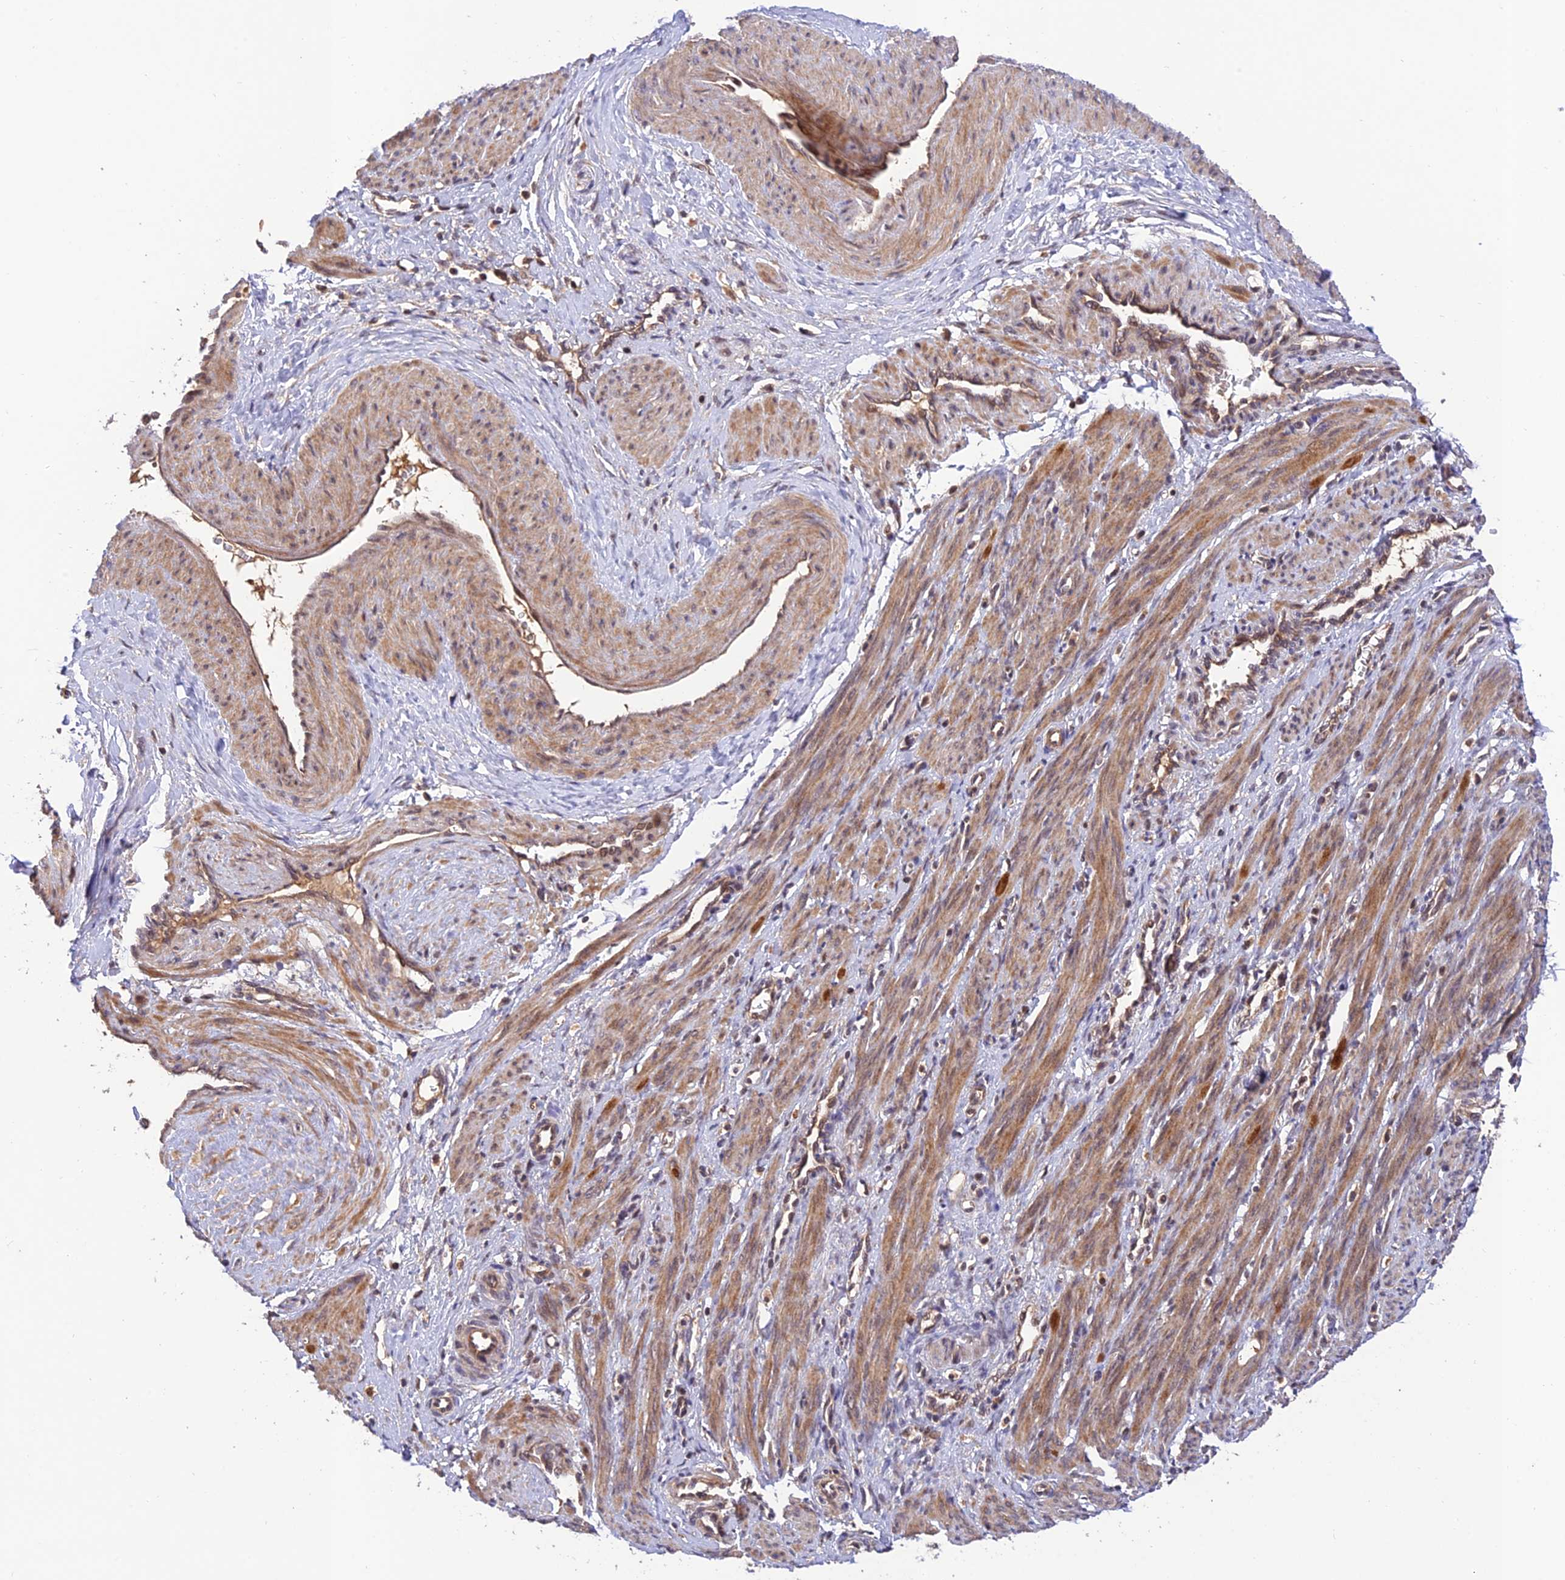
{"staining": {"intensity": "moderate", "quantity": ">75%", "location": "cytoplasmic/membranous"}, "tissue": "smooth muscle", "cell_type": "Smooth muscle cells", "image_type": "normal", "snomed": [{"axis": "morphology", "description": "Normal tissue, NOS"}, {"axis": "topography", "description": "Endometrium"}], "caption": "Smooth muscle cells display medium levels of moderate cytoplasmic/membranous staining in approximately >75% of cells in normal human smooth muscle.", "gene": "REV1", "patient": {"sex": "female", "age": 33}}